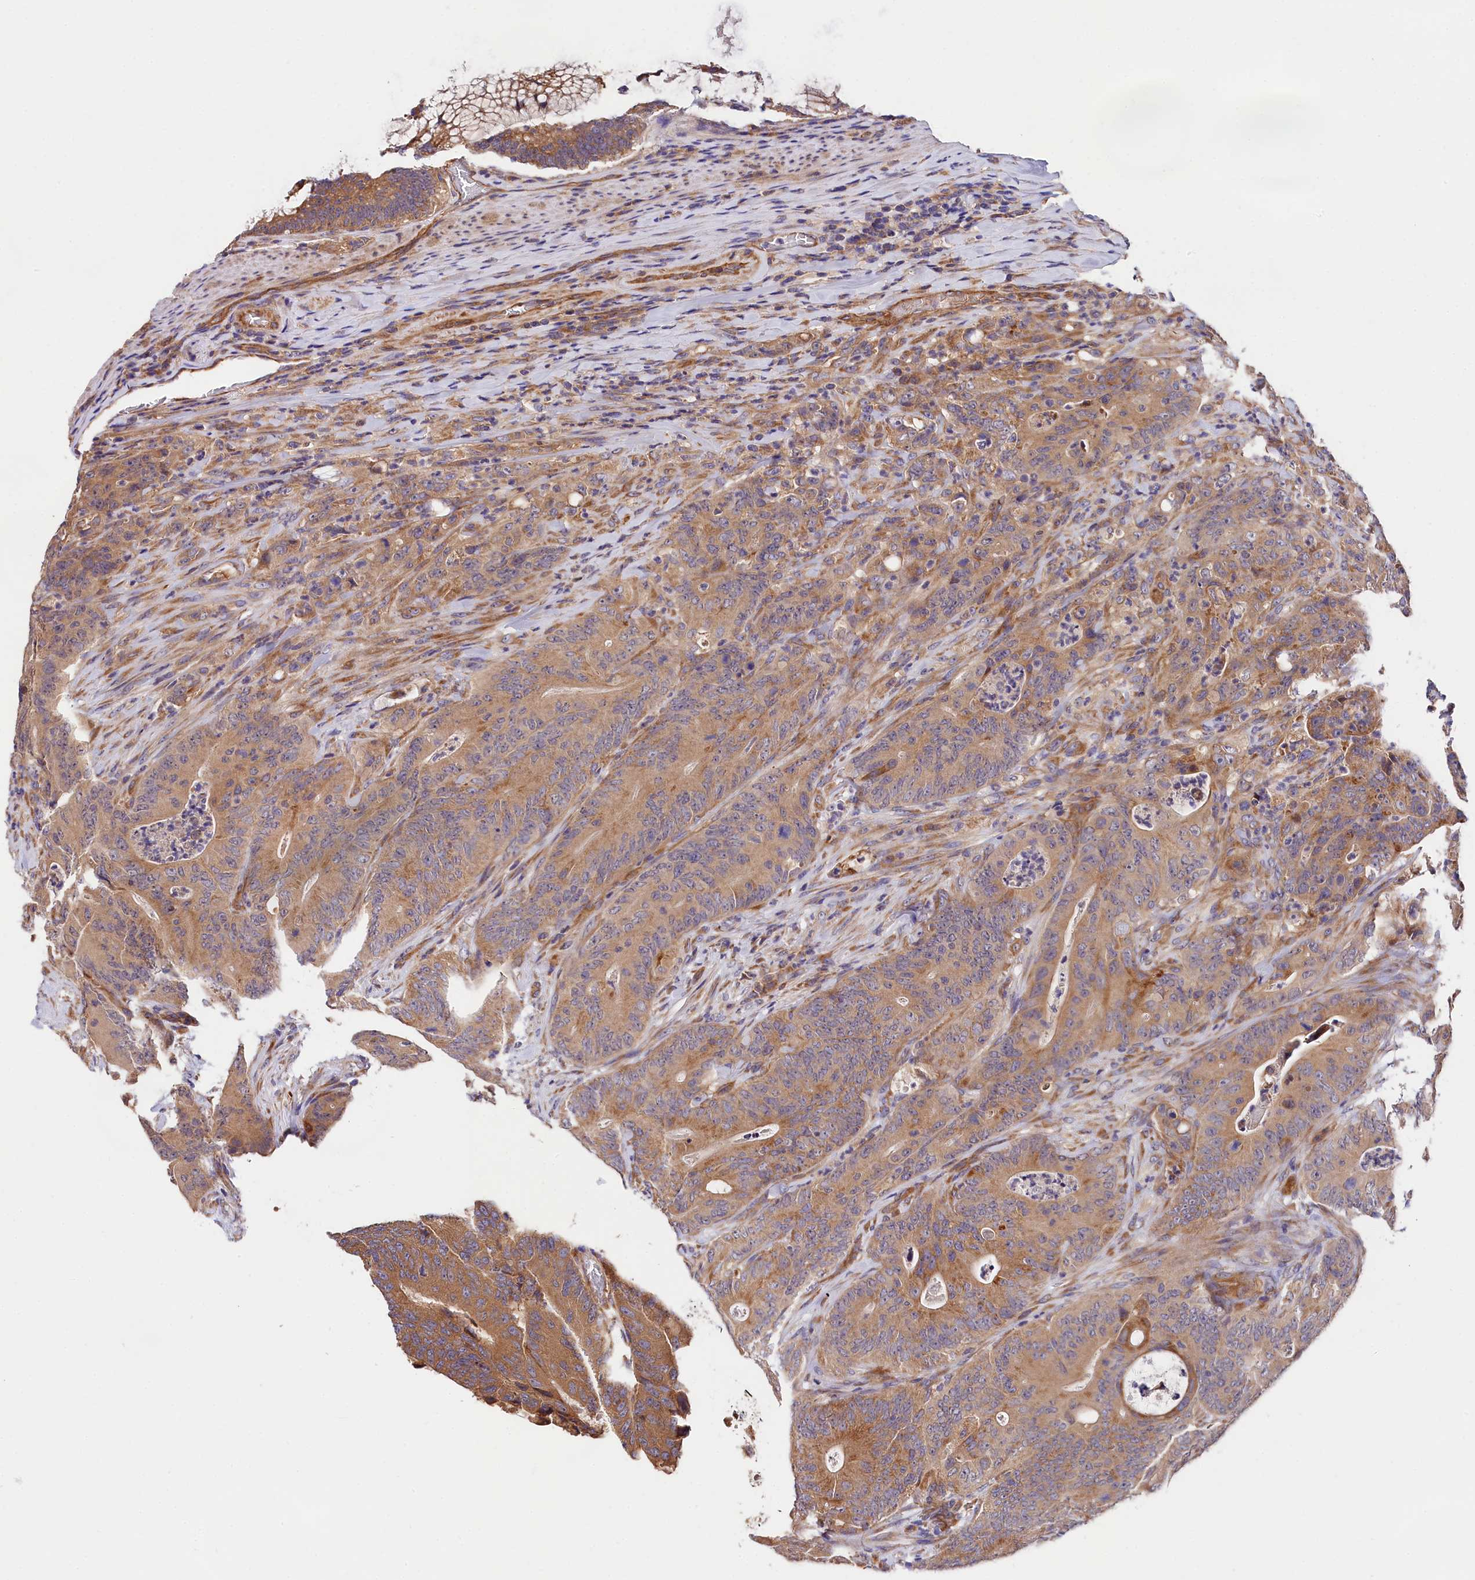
{"staining": {"intensity": "moderate", "quantity": ">75%", "location": "cytoplasmic/membranous"}, "tissue": "colorectal cancer", "cell_type": "Tumor cells", "image_type": "cancer", "snomed": [{"axis": "morphology", "description": "Normal tissue, NOS"}, {"axis": "topography", "description": "Colon"}], "caption": "A brown stain labels moderate cytoplasmic/membranous positivity of a protein in human colorectal cancer tumor cells.", "gene": "SPG11", "patient": {"sex": "female", "age": 82}}